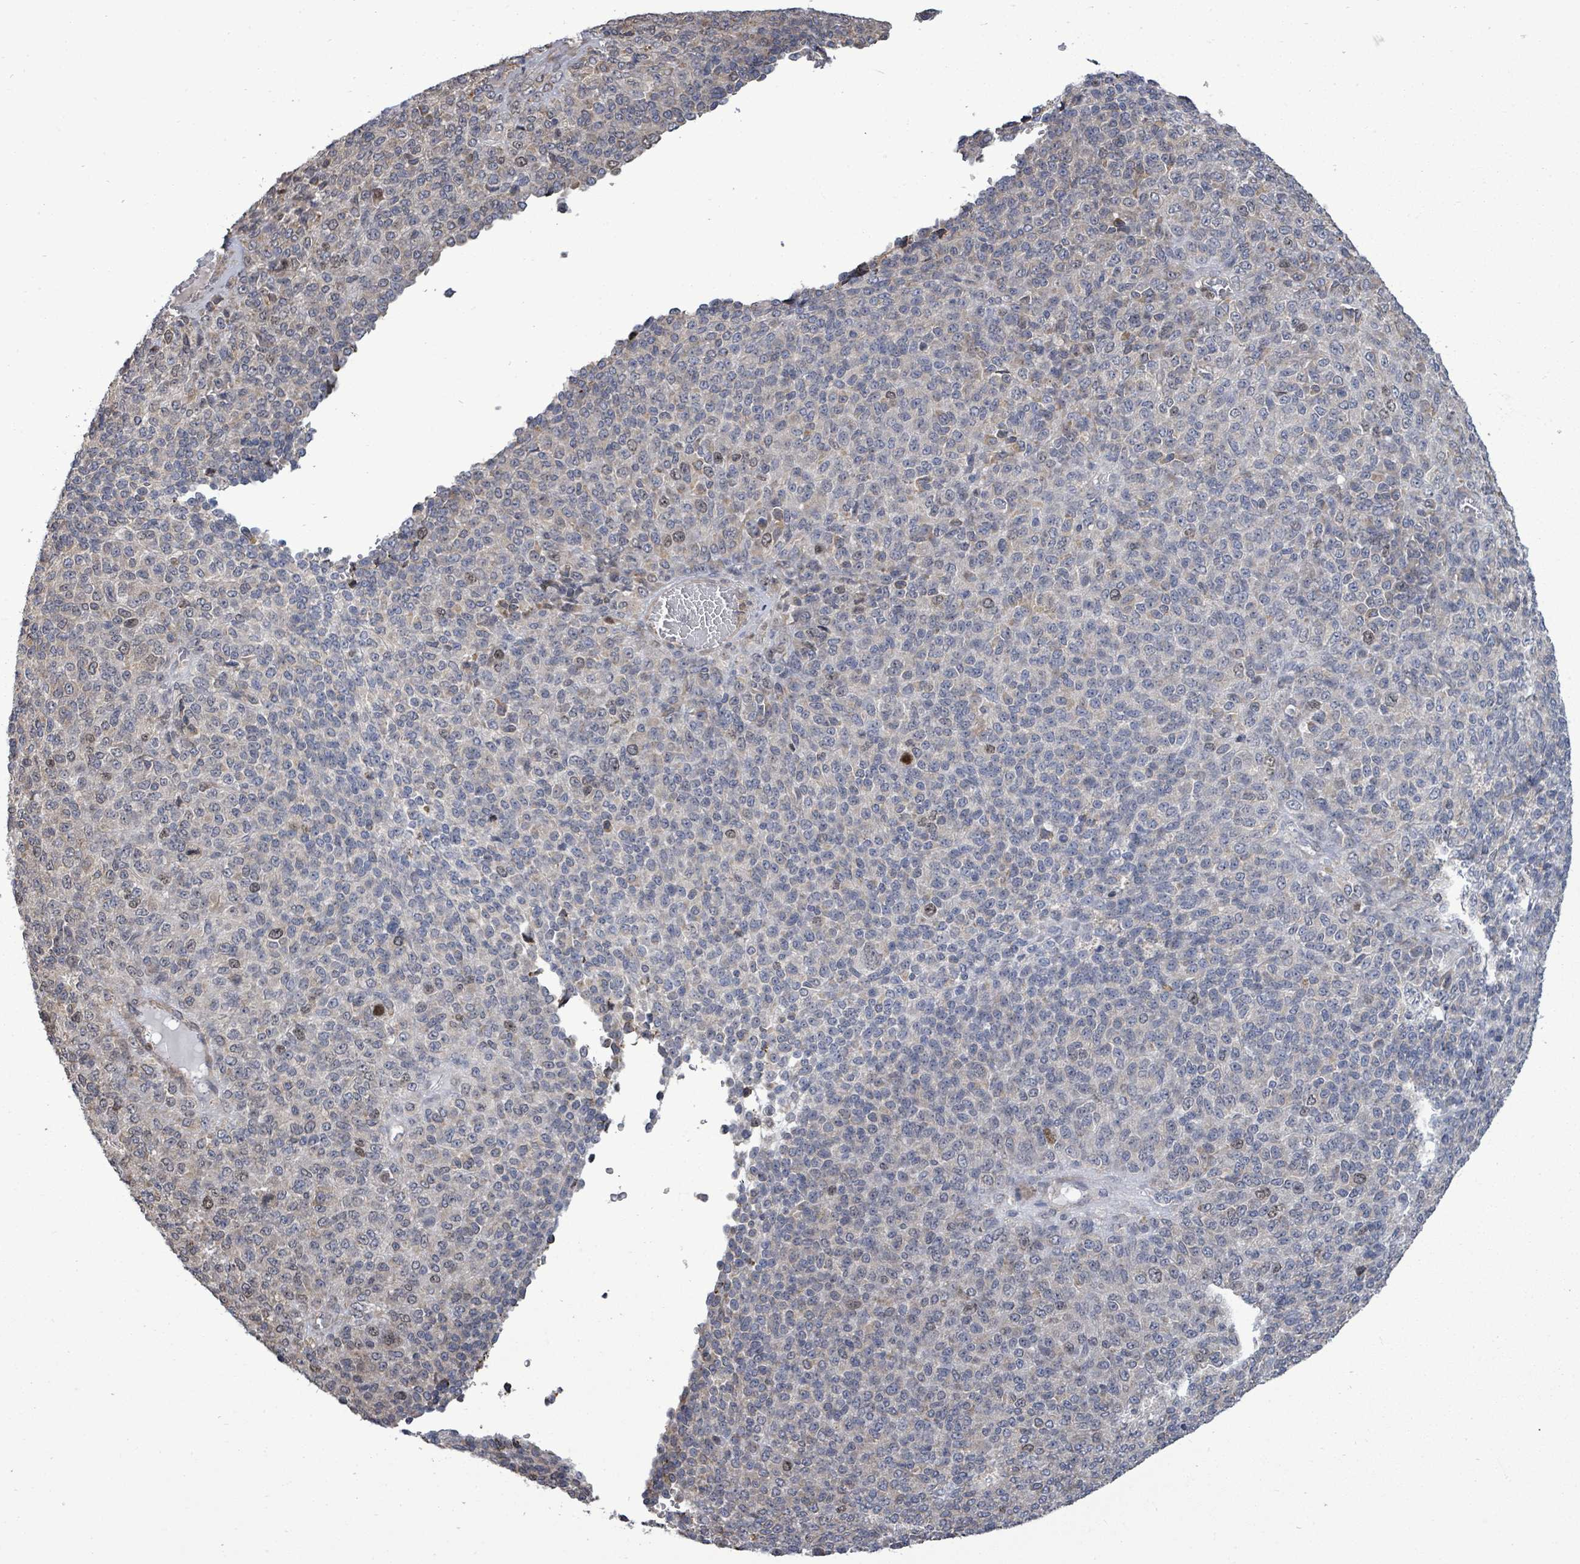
{"staining": {"intensity": "negative", "quantity": "none", "location": "none"}, "tissue": "melanoma", "cell_type": "Tumor cells", "image_type": "cancer", "snomed": [{"axis": "morphology", "description": "Malignant melanoma, Metastatic site"}, {"axis": "topography", "description": "Brain"}], "caption": "Tumor cells are negative for brown protein staining in melanoma. (DAB (3,3'-diaminobenzidine) immunohistochemistry visualized using brightfield microscopy, high magnification).", "gene": "PAPSS1", "patient": {"sex": "female", "age": 56}}